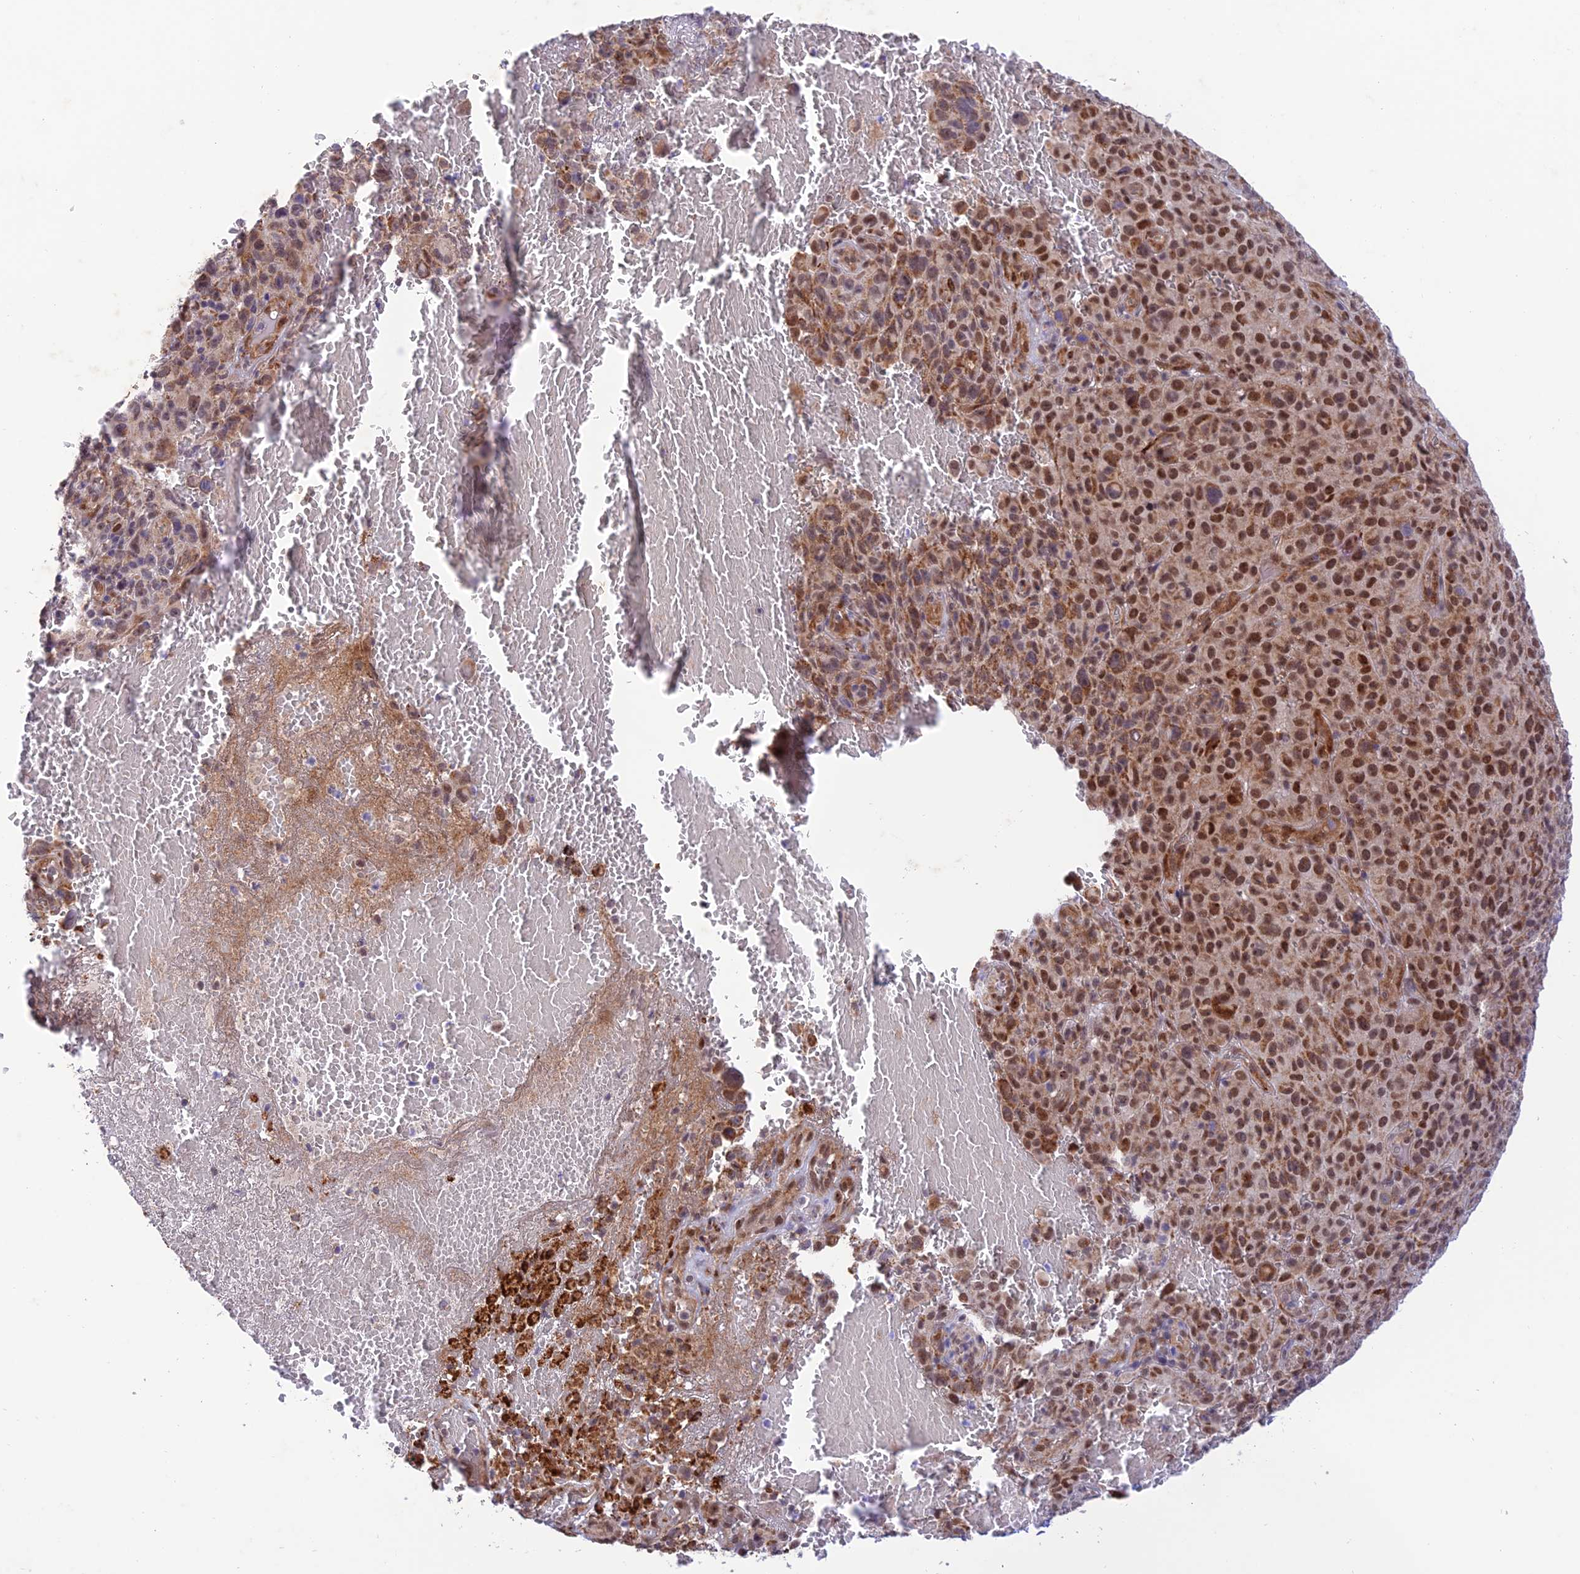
{"staining": {"intensity": "moderate", "quantity": ">75%", "location": "cytoplasmic/membranous,nuclear"}, "tissue": "melanoma", "cell_type": "Tumor cells", "image_type": "cancer", "snomed": [{"axis": "morphology", "description": "Malignant melanoma, NOS"}, {"axis": "topography", "description": "Skin"}], "caption": "Melanoma stained for a protein displays moderate cytoplasmic/membranous and nuclear positivity in tumor cells.", "gene": "WDR55", "patient": {"sex": "female", "age": 82}}